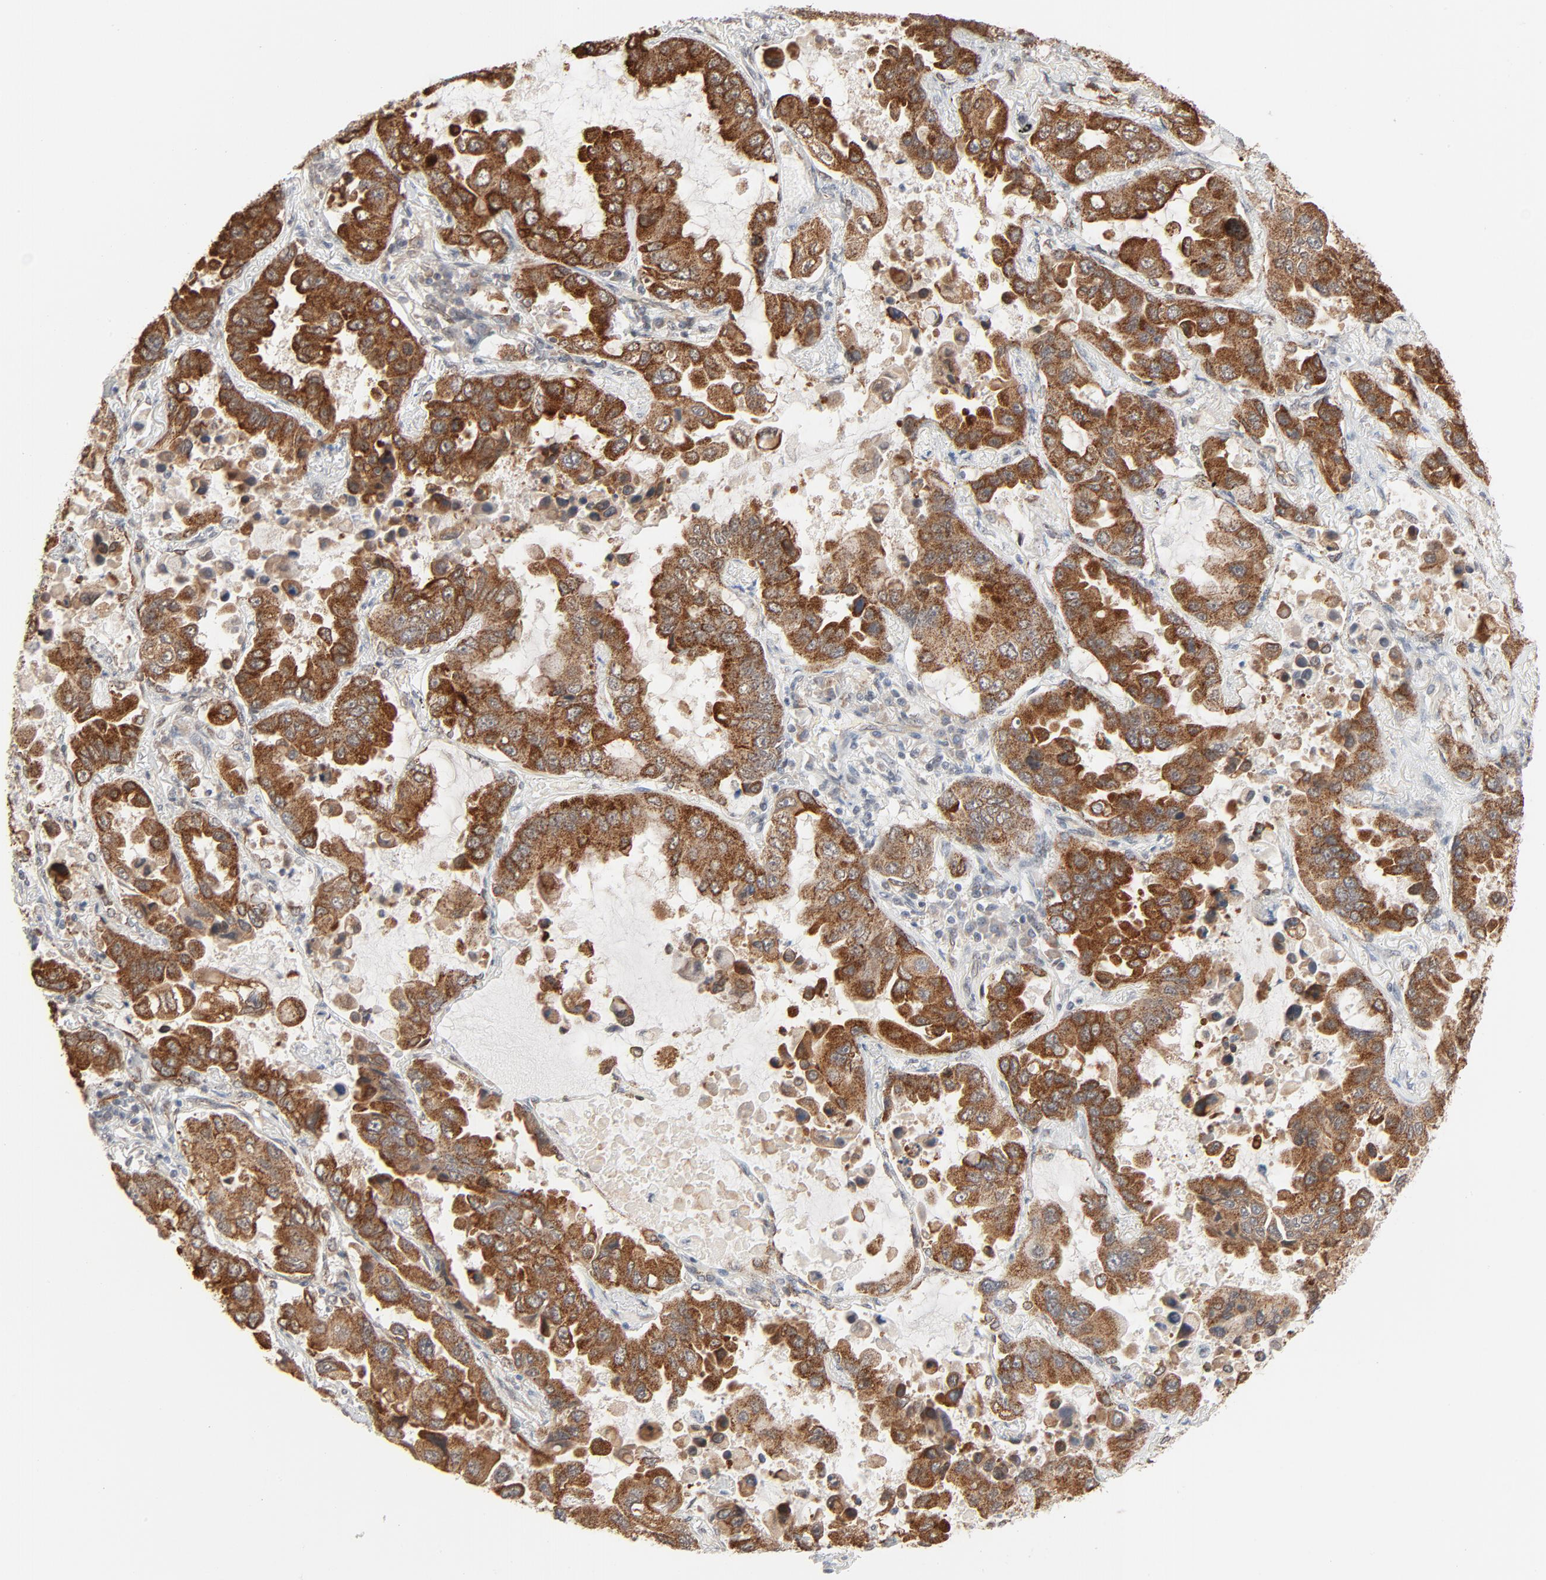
{"staining": {"intensity": "strong", "quantity": "25%-75%", "location": "cytoplasmic/membranous"}, "tissue": "lung cancer", "cell_type": "Tumor cells", "image_type": "cancer", "snomed": [{"axis": "morphology", "description": "Adenocarcinoma, NOS"}, {"axis": "topography", "description": "Lung"}], "caption": "A histopathology image of human lung adenocarcinoma stained for a protein exhibits strong cytoplasmic/membranous brown staining in tumor cells. The protein is stained brown, and the nuclei are stained in blue (DAB (3,3'-diaminobenzidine) IHC with brightfield microscopy, high magnification).", "gene": "ITPR3", "patient": {"sex": "male", "age": 64}}